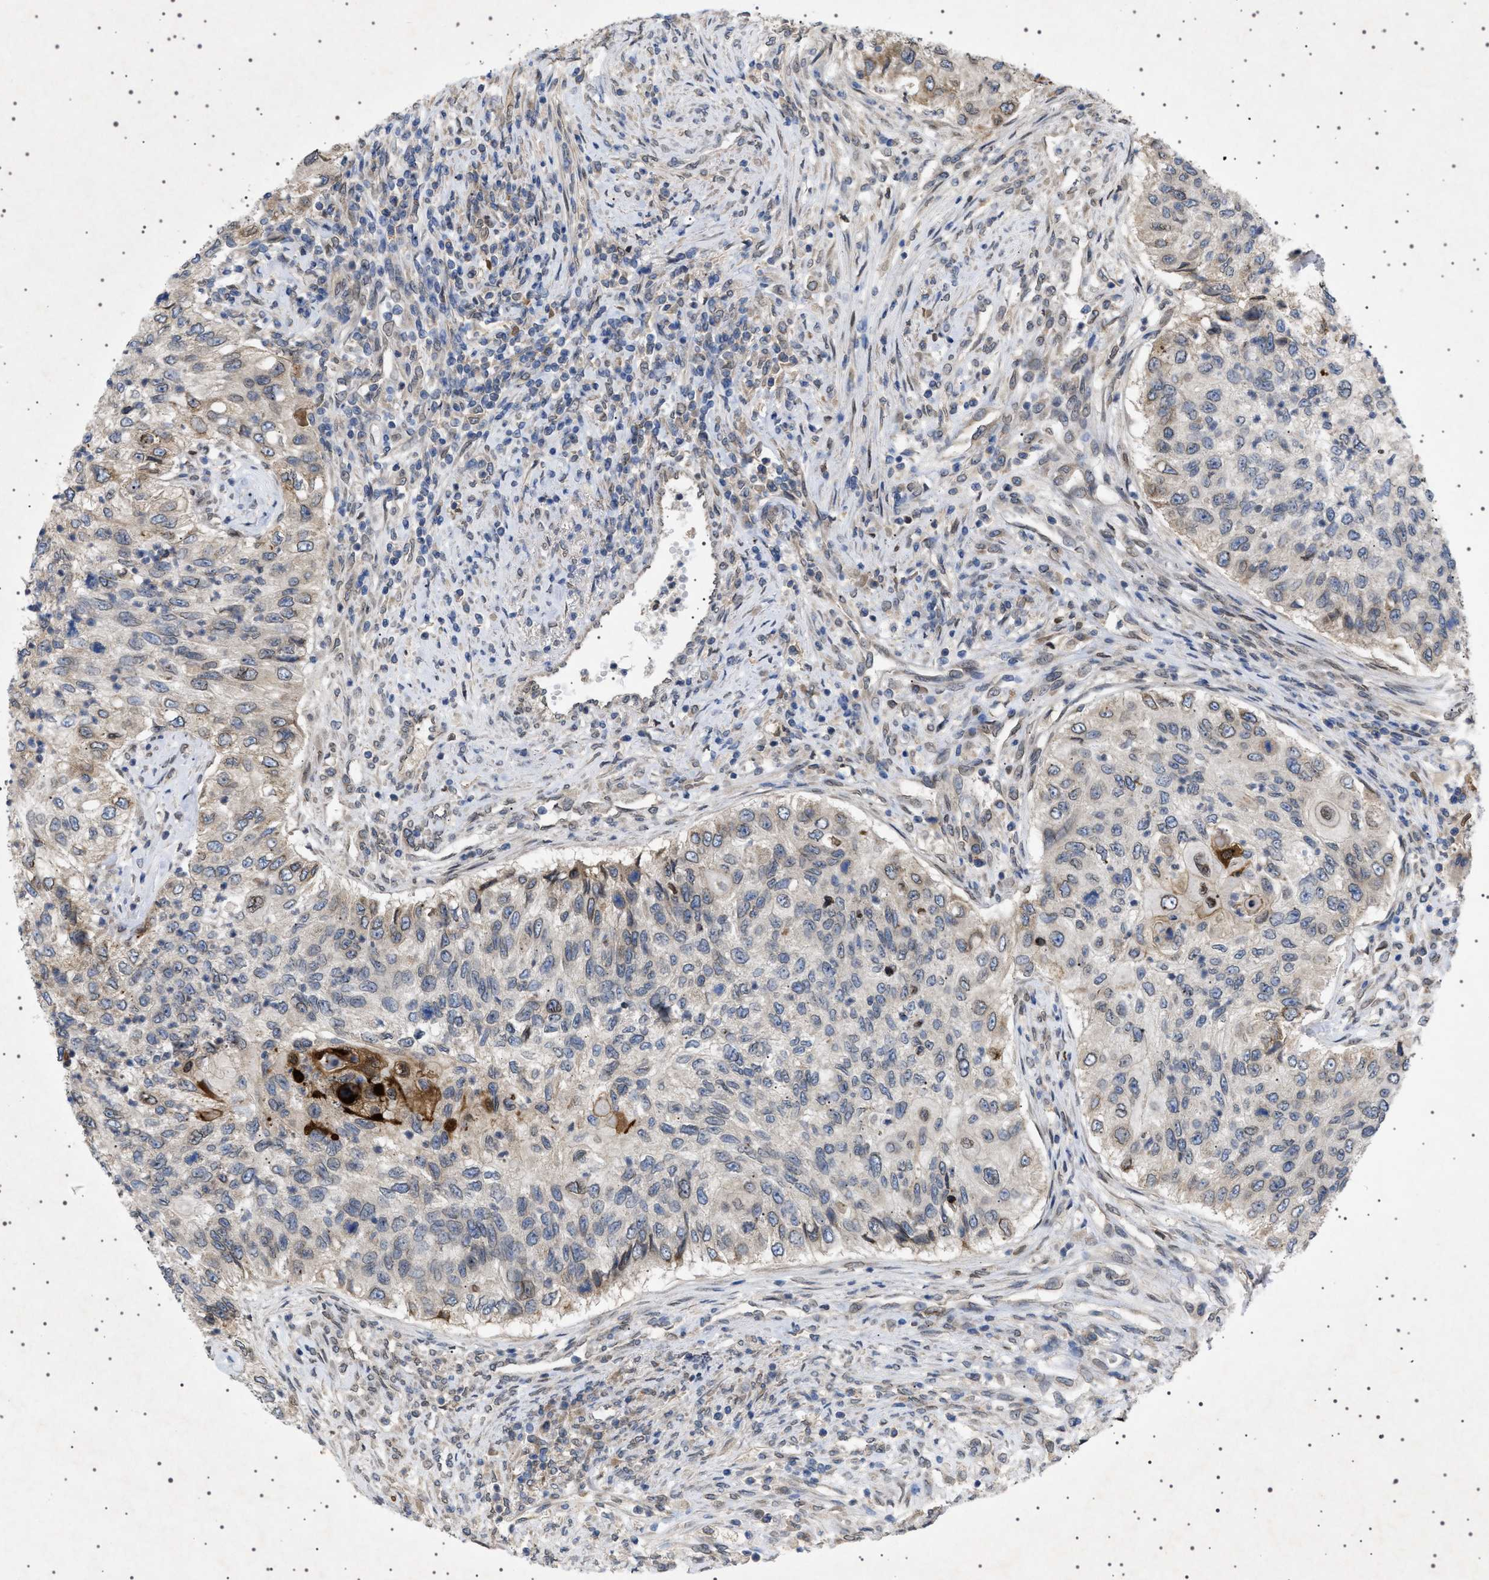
{"staining": {"intensity": "weak", "quantity": "<25%", "location": "cytoplasmic/membranous,nuclear"}, "tissue": "urothelial cancer", "cell_type": "Tumor cells", "image_type": "cancer", "snomed": [{"axis": "morphology", "description": "Urothelial carcinoma, High grade"}, {"axis": "topography", "description": "Urinary bladder"}], "caption": "The micrograph exhibits no significant staining in tumor cells of urothelial cancer.", "gene": "NUP93", "patient": {"sex": "female", "age": 60}}